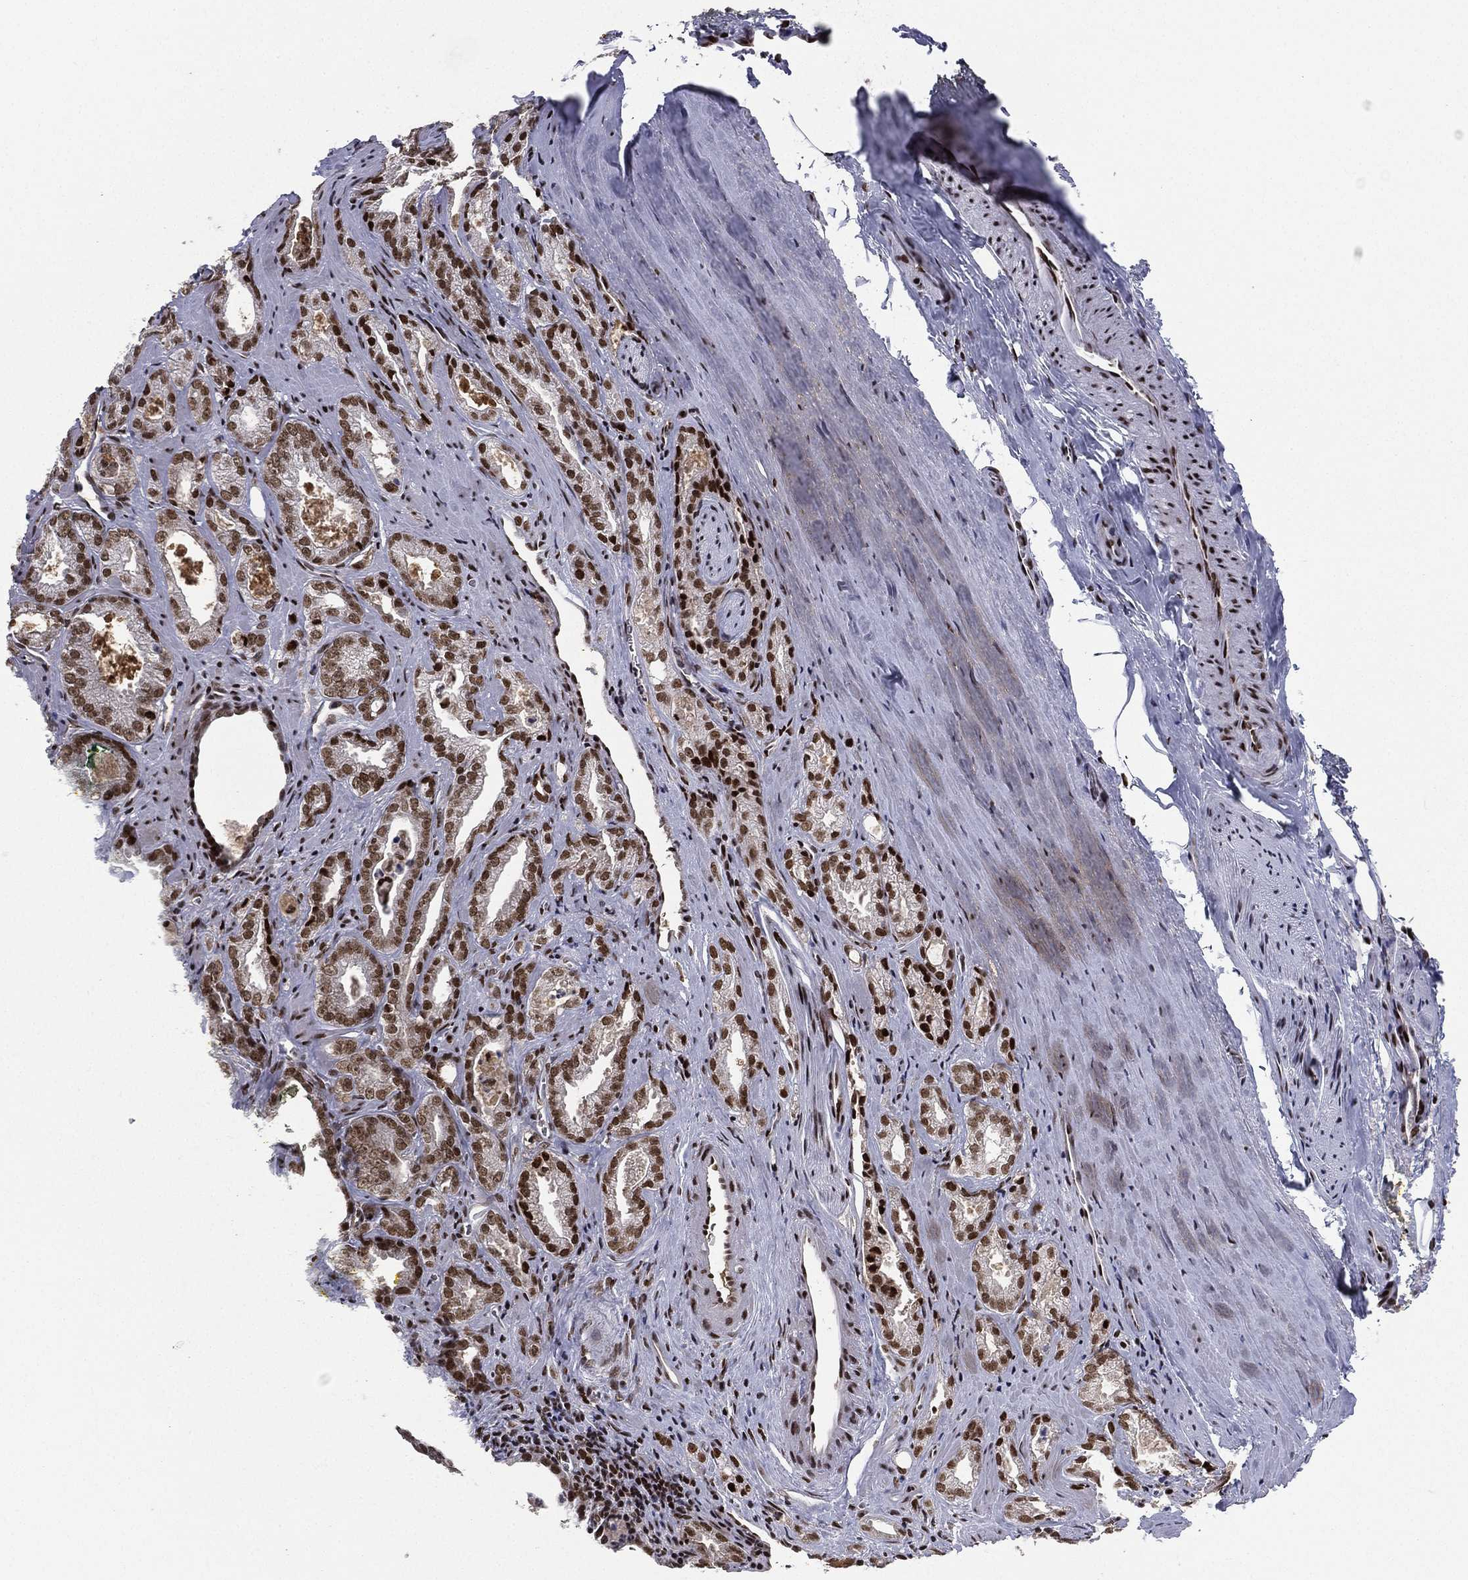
{"staining": {"intensity": "moderate", "quantity": ">75%", "location": "nuclear"}, "tissue": "prostate cancer", "cell_type": "Tumor cells", "image_type": "cancer", "snomed": [{"axis": "morphology", "description": "Adenocarcinoma, NOS"}, {"axis": "morphology", "description": "Adenocarcinoma, High grade"}, {"axis": "topography", "description": "Prostate"}], "caption": "Immunohistochemistry photomicrograph of neoplastic tissue: prostate adenocarcinoma stained using IHC reveals medium levels of moderate protein expression localized specifically in the nuclear of tumor cells, appearing as a nuclear brown color.", "gene": "RTF1", "patient": {"sex": "male", "age": 70}}